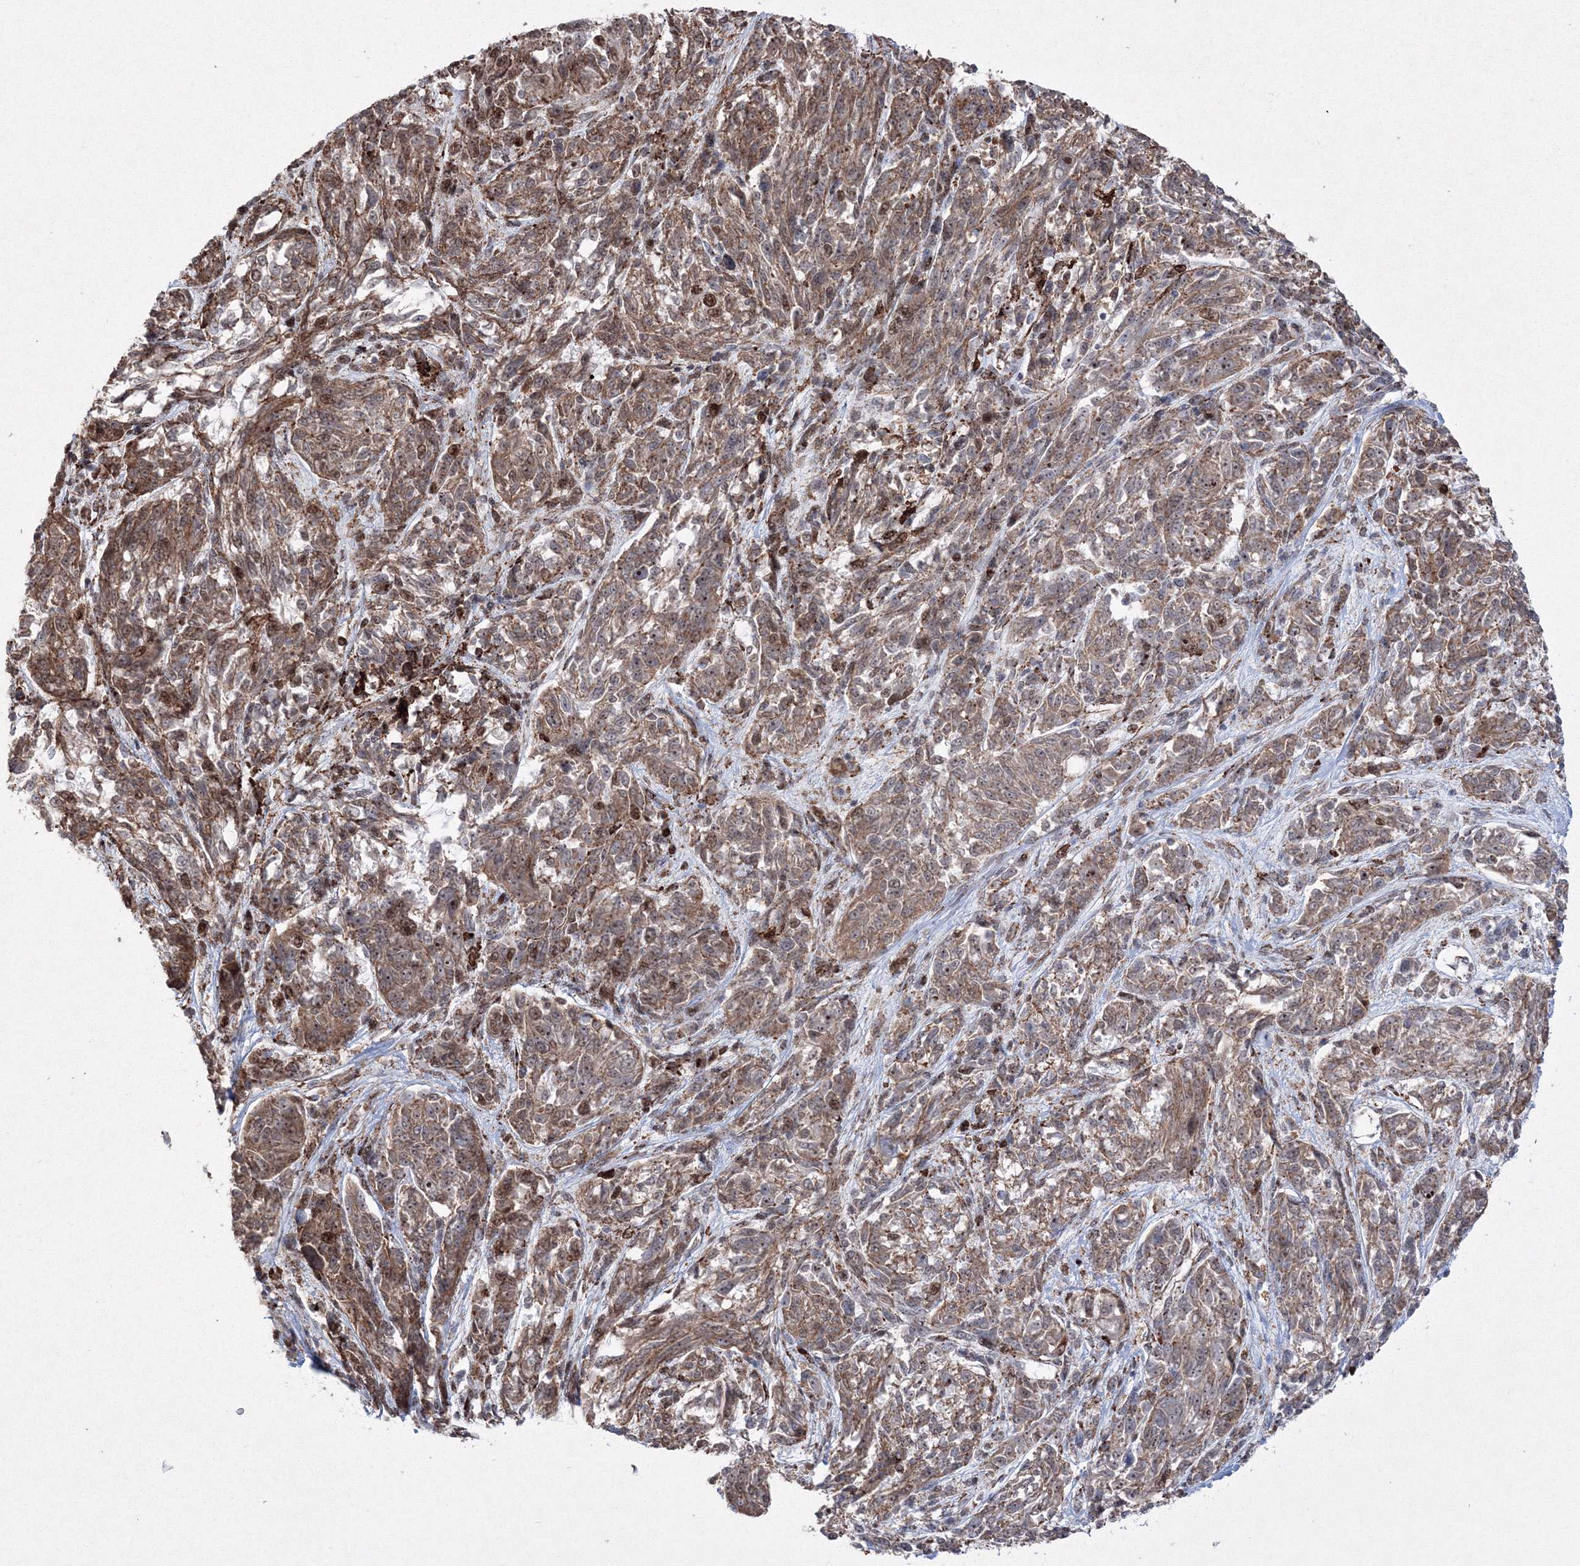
{"staining": {"intensity": "moderate", "quantity": ">75%", "location": "cytoplasmic/membranous,nuclear"}, "tissue": "melanoma", "cell_type": "Tumor cells", "image_type": "cancer", "snomed": [{"axis": "morphology", "description": "Malignant melanoma, NOS"}, {"axis": "topography", "description": "Skin"}], "caption": "Moderate cytoplasmic/membranous and nuclear staining is identified in about >75% of tumor cells in malignant melanoma. (DAB = brown stain, brightfield microscopy at high magnification).", "gene": "EFCAB12", "patient": {"sex": "male", "age": 53}}